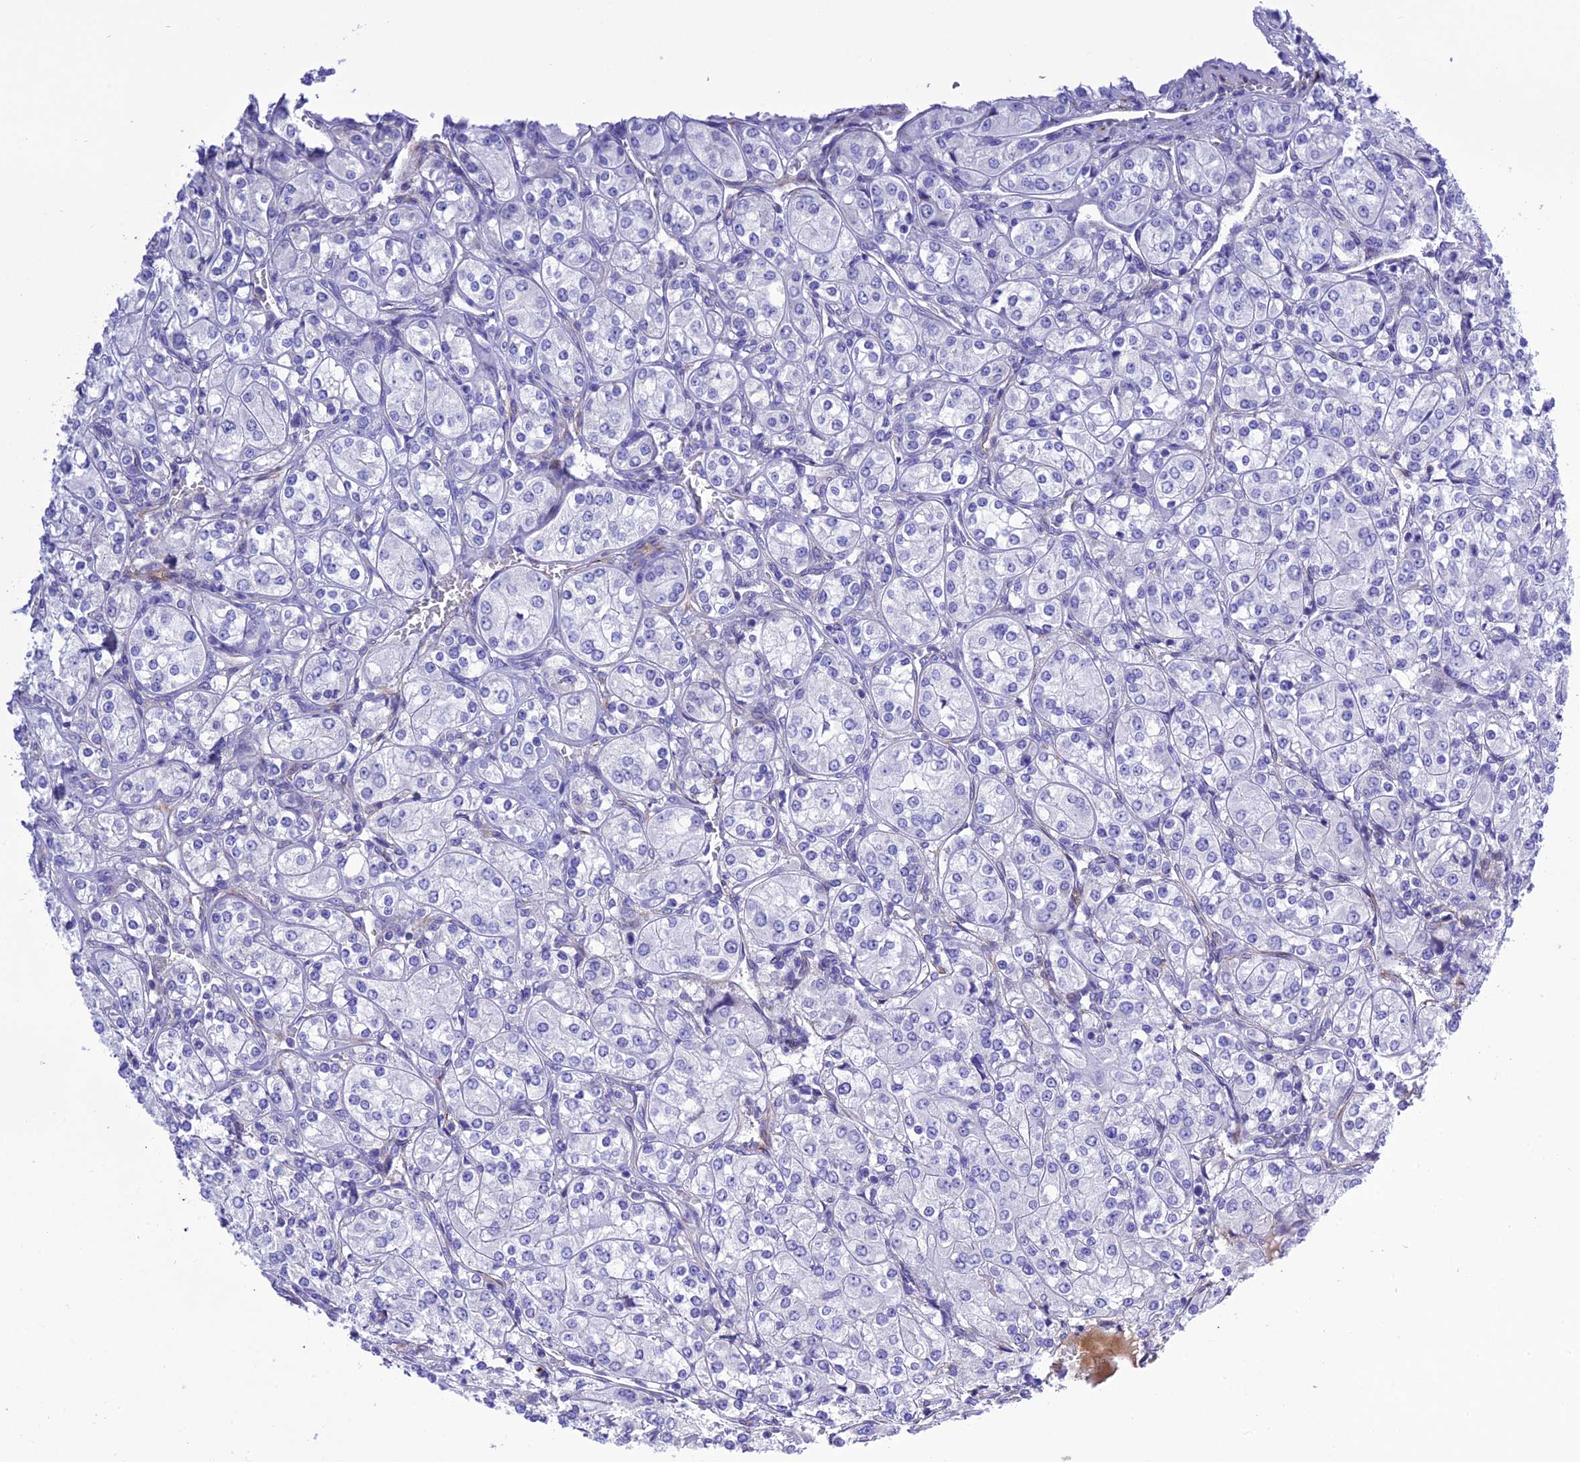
{"staining": {"intensity": "negative", "quantity": "none", "location": "none"}, "tissue": "renal cancer", "cell_type": "Tumor cells", "image_type": "cancer", "snomed": [{"axis": "morphology", "description": "Adenocarcinoma, NOS"}, {"axis": "topography", "description": "Kidney"}], "caption": "Tumor cells show no significant staining in adenocarcinoma (renal). (DAB IHC, high magnification).", "gene": "FRA10AC1", "patient": {"sex": "male", "age": 77}}